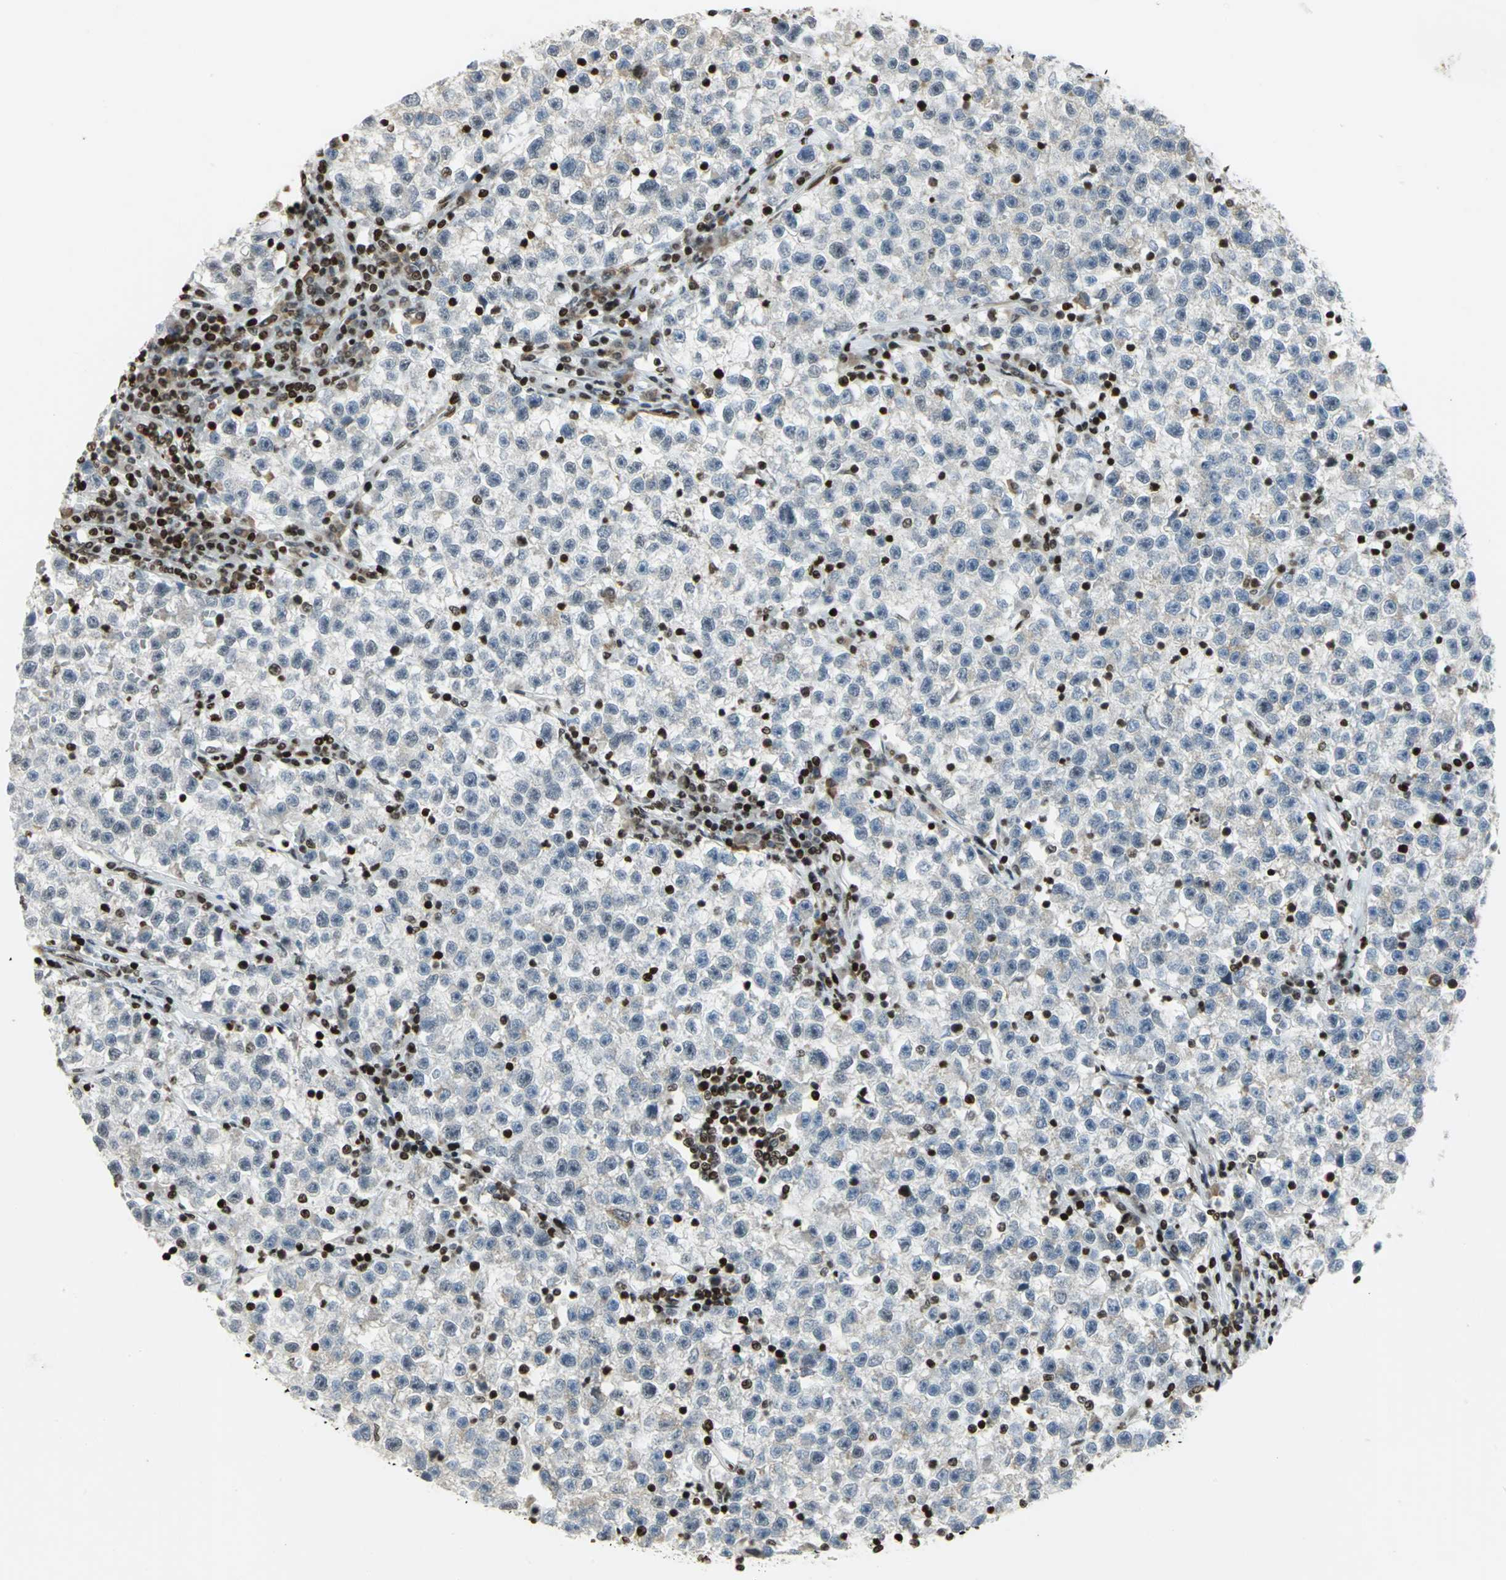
{"staining": {"intensity": "negative", "quantity": "none", "location": "none"}, "tissue": "testis cancer", "cell_type": "Tumor cells", "image_type": "cancer", "snomed": [{"axis": "morphology", "description": "Seminoma, NOS"}, {"axis": "topography", "description": "Testis"}], "caption": "An image of human testis seminoma is negative for staining in tumor cells.", "gene": "HMGB1", "patient": {"sex": "male", "age": 22}}